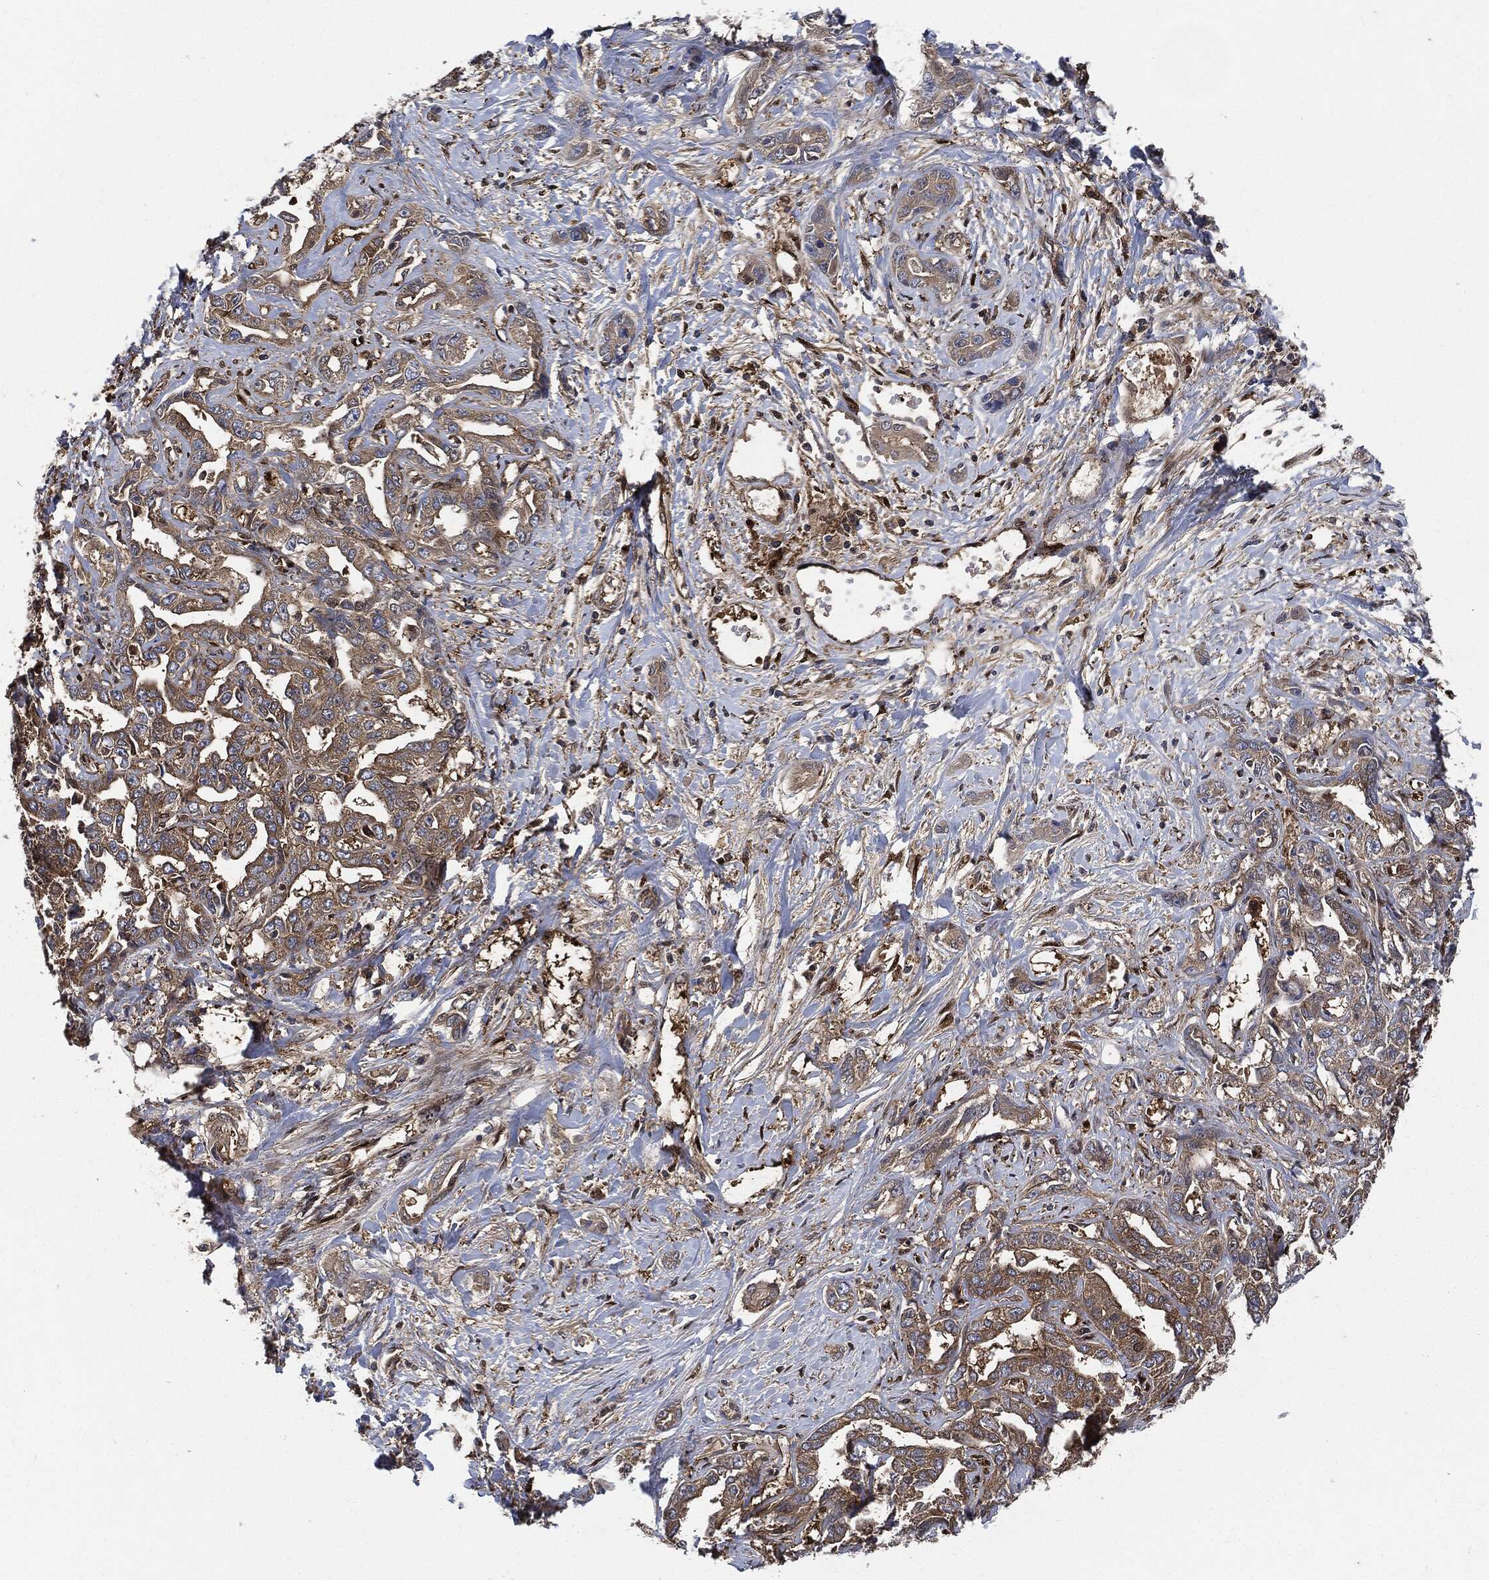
{"staining": {"intensity": "weak", "quantity": ">75%", "location": "cytoplasmic/membranous"}, "tissue": "liver cancer", "cell_type": "Tumor cells", "image_type": "cancer", "snomed": [{"axis": "morphology", "description": "Cholangiocarcinoma"}, {"axis": "topography", "description": "Liver"}], "caption": "A low amount of weak cytoplasmic/membranous expression is present in about >75% of tumor cells in liver cancer (cholangiocarcinoma) tissue.", "gene": "XPNPEP1", "patient": {"sex": "male", "age": 59}}